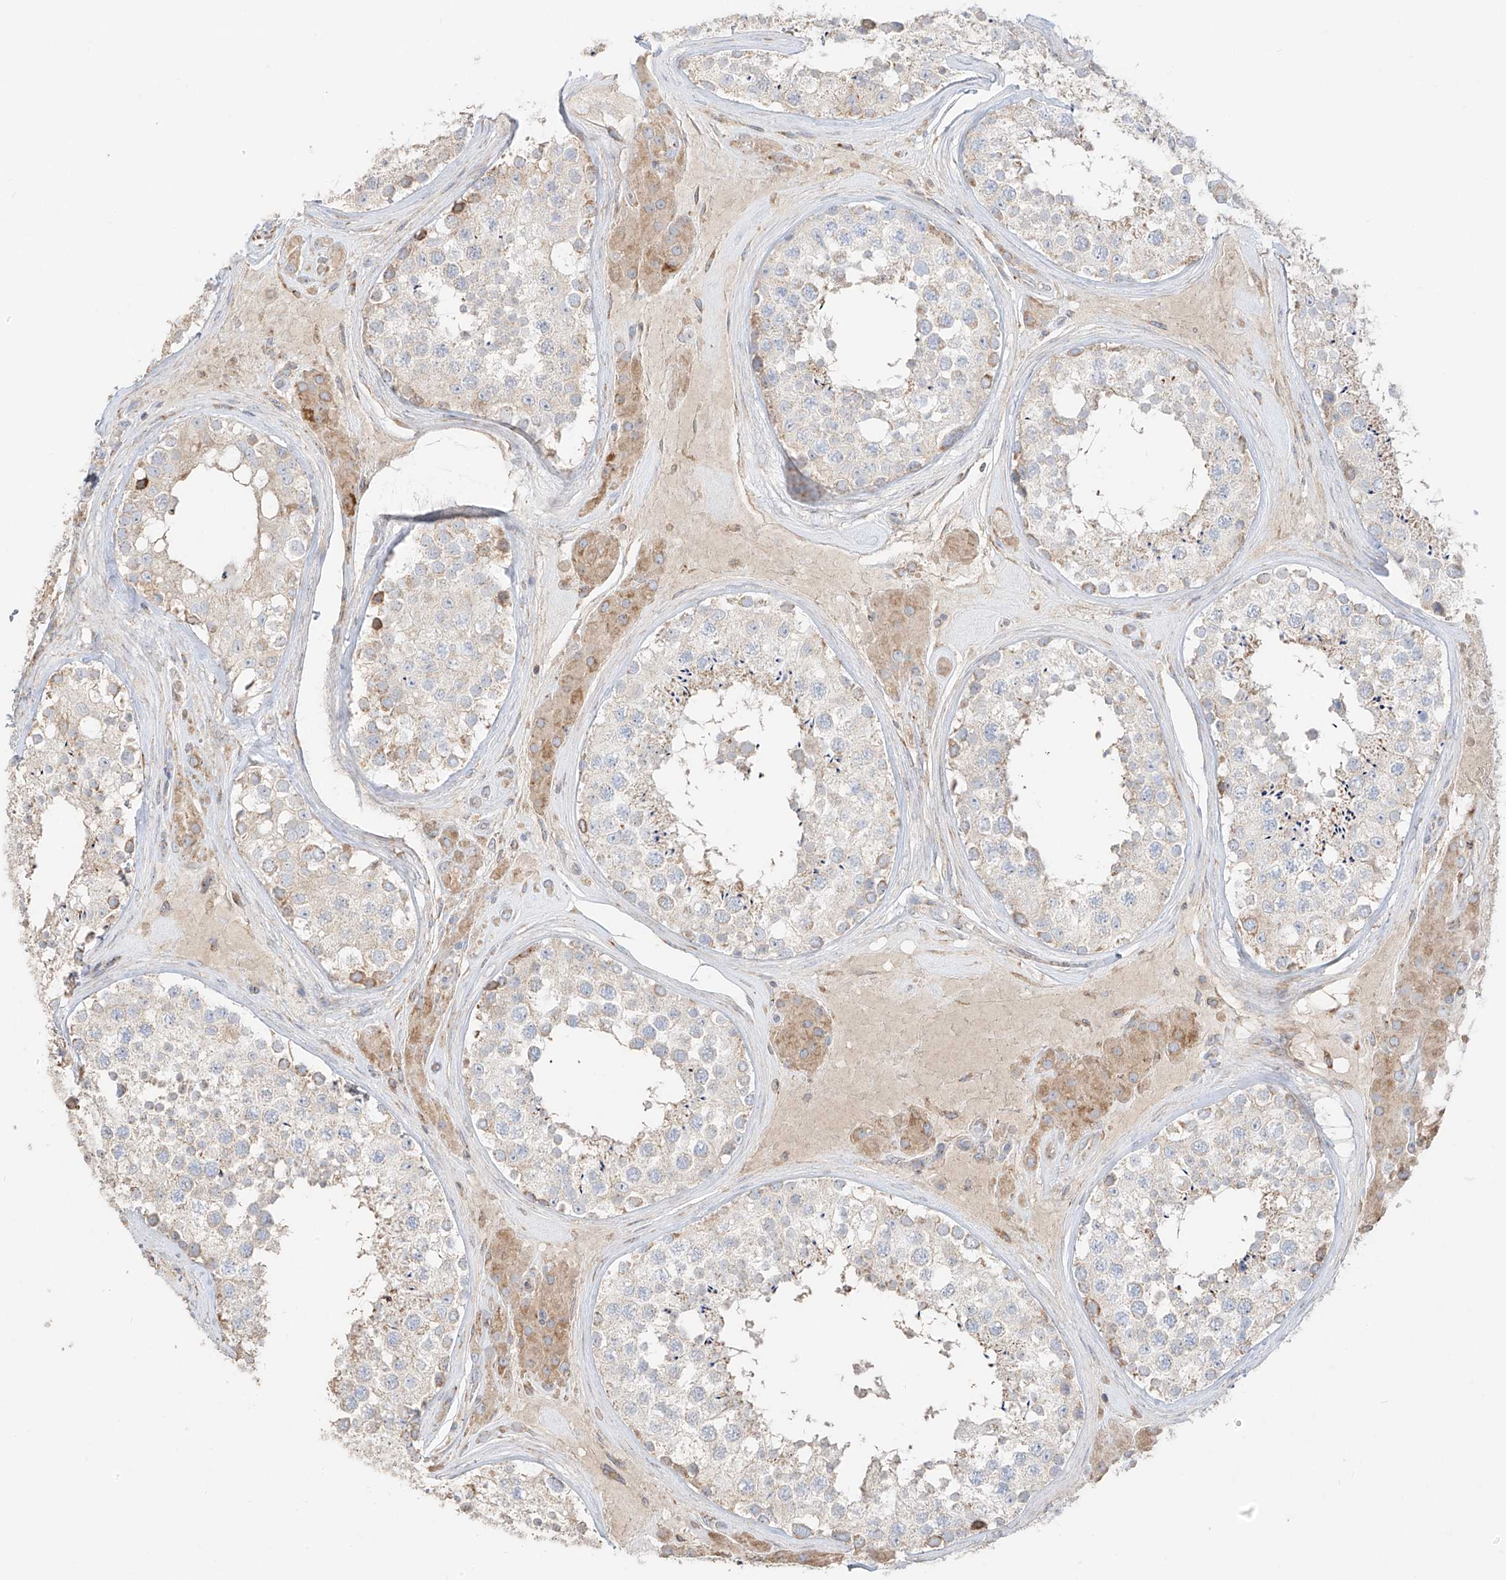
{"staining": {"intensity": "moderate", "quantity": "<25%", "location": "cytoplasmic/membranous"}, "tissue": "testis", "cell_type": "Cells in seminiferous ducts", "image_type": "normal", "snomed": [{"axis": "morphology", "description": "Normal tissue, NOS"}, {"axis": "topography", "description": "Testis"}], "caption": "Immunohistochemical staining of benign testis shows moderate cytoplasmic/membranous protein positivity in approximately <25% of cells in seminiferous ducts.", "gene": "COLGALT2", "patient": {"sex": "male", "age": 46}}